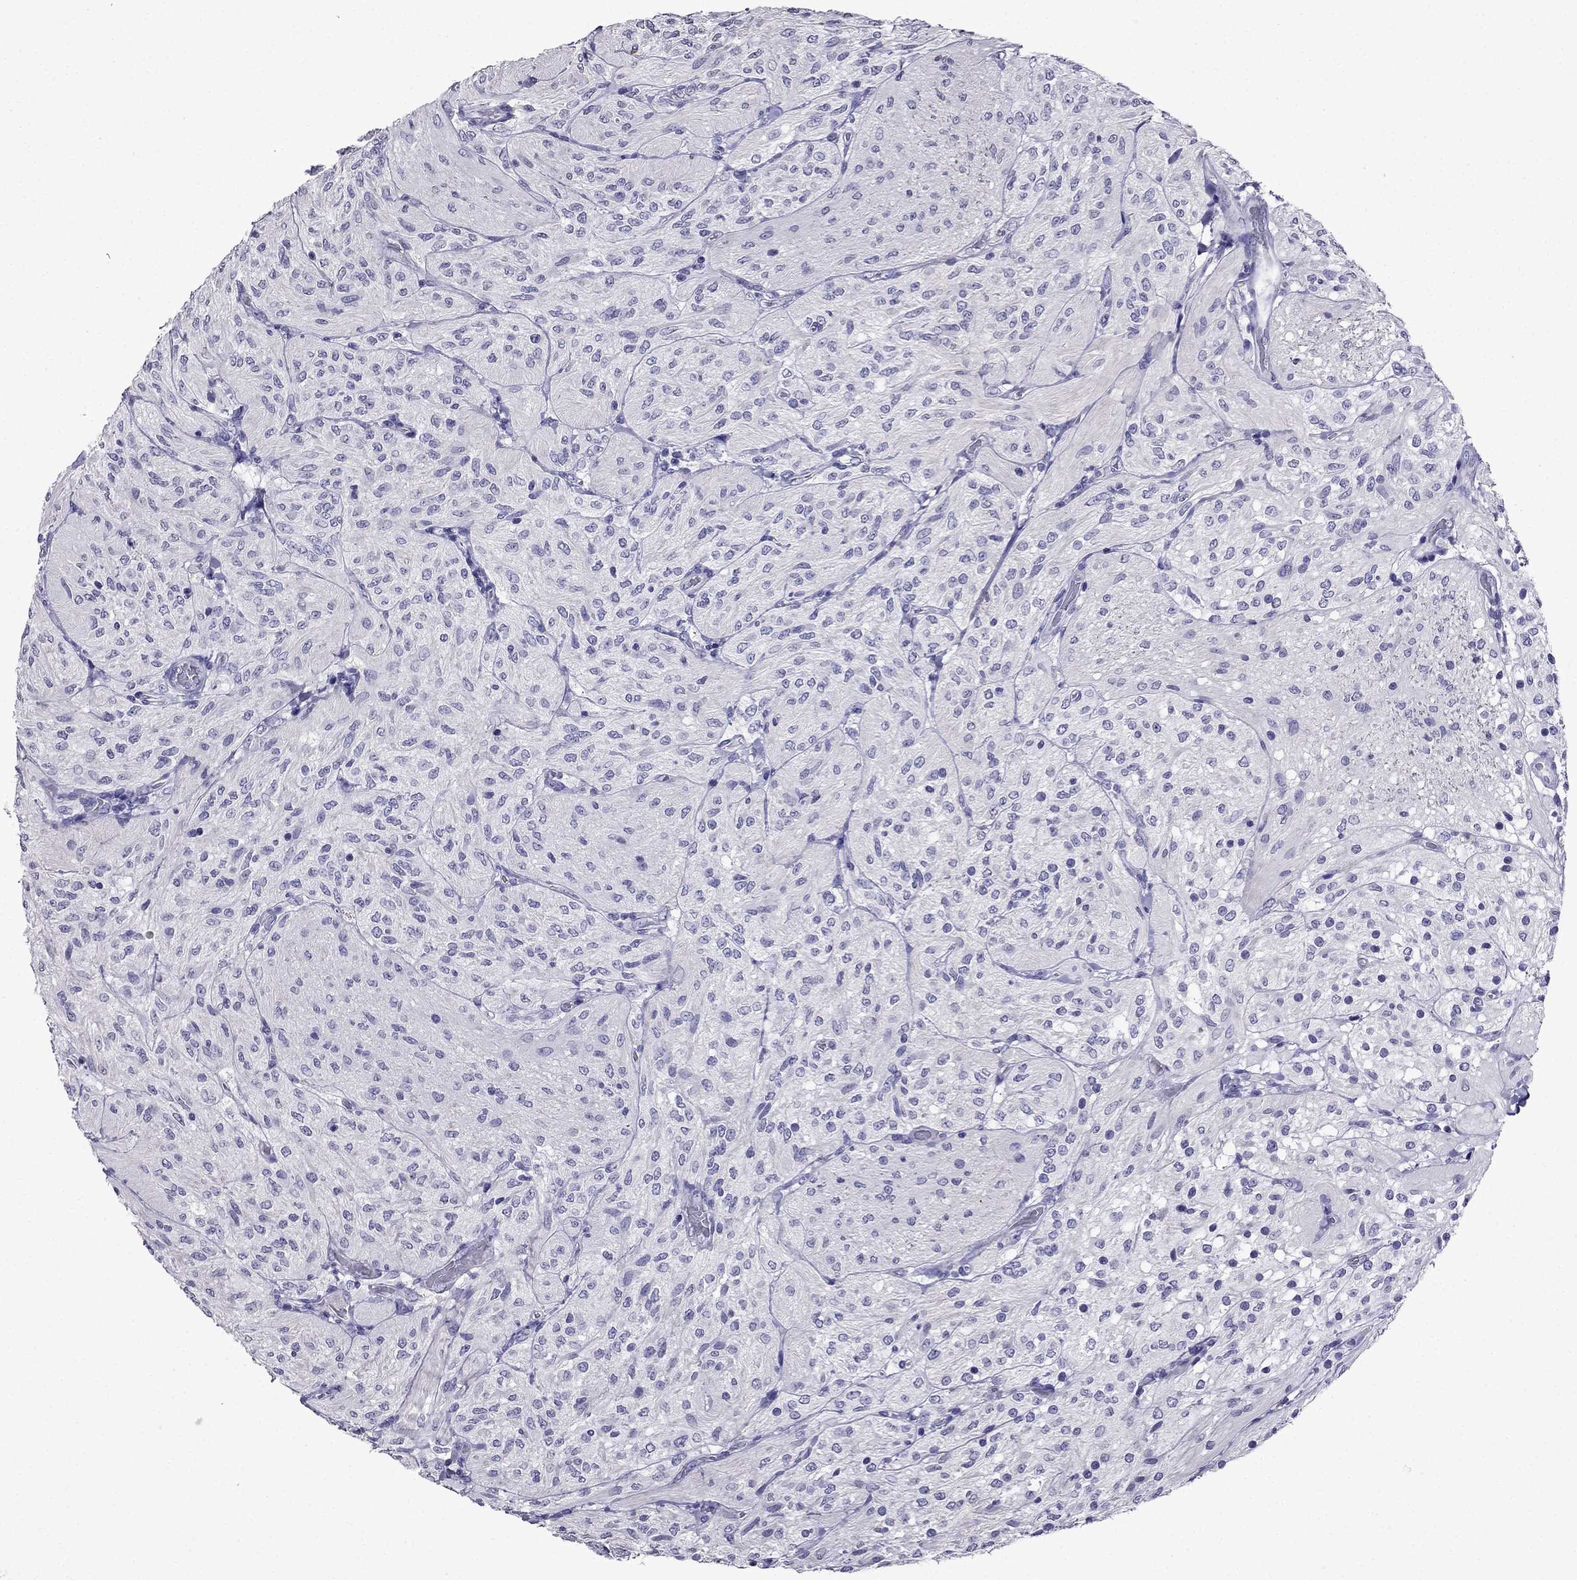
{"staining": {"intensity": "negative", "quantity": "none", "location": "none"}, "tissue": "glioma", "cell_type": "Tumor cells", "image_type": "cancer", "snomed": [{"axis": "morphology", "description": "Glioma, malignant, Low grade"}, {"axis": "topography", "description": "Brain"}], "caption": "Immunohistochemical staining of human malignant low-grade glioma shows no significant staining in tumor cells.", "gene": "DNAH17", "patient": {"sex": "male", "age": 3}}